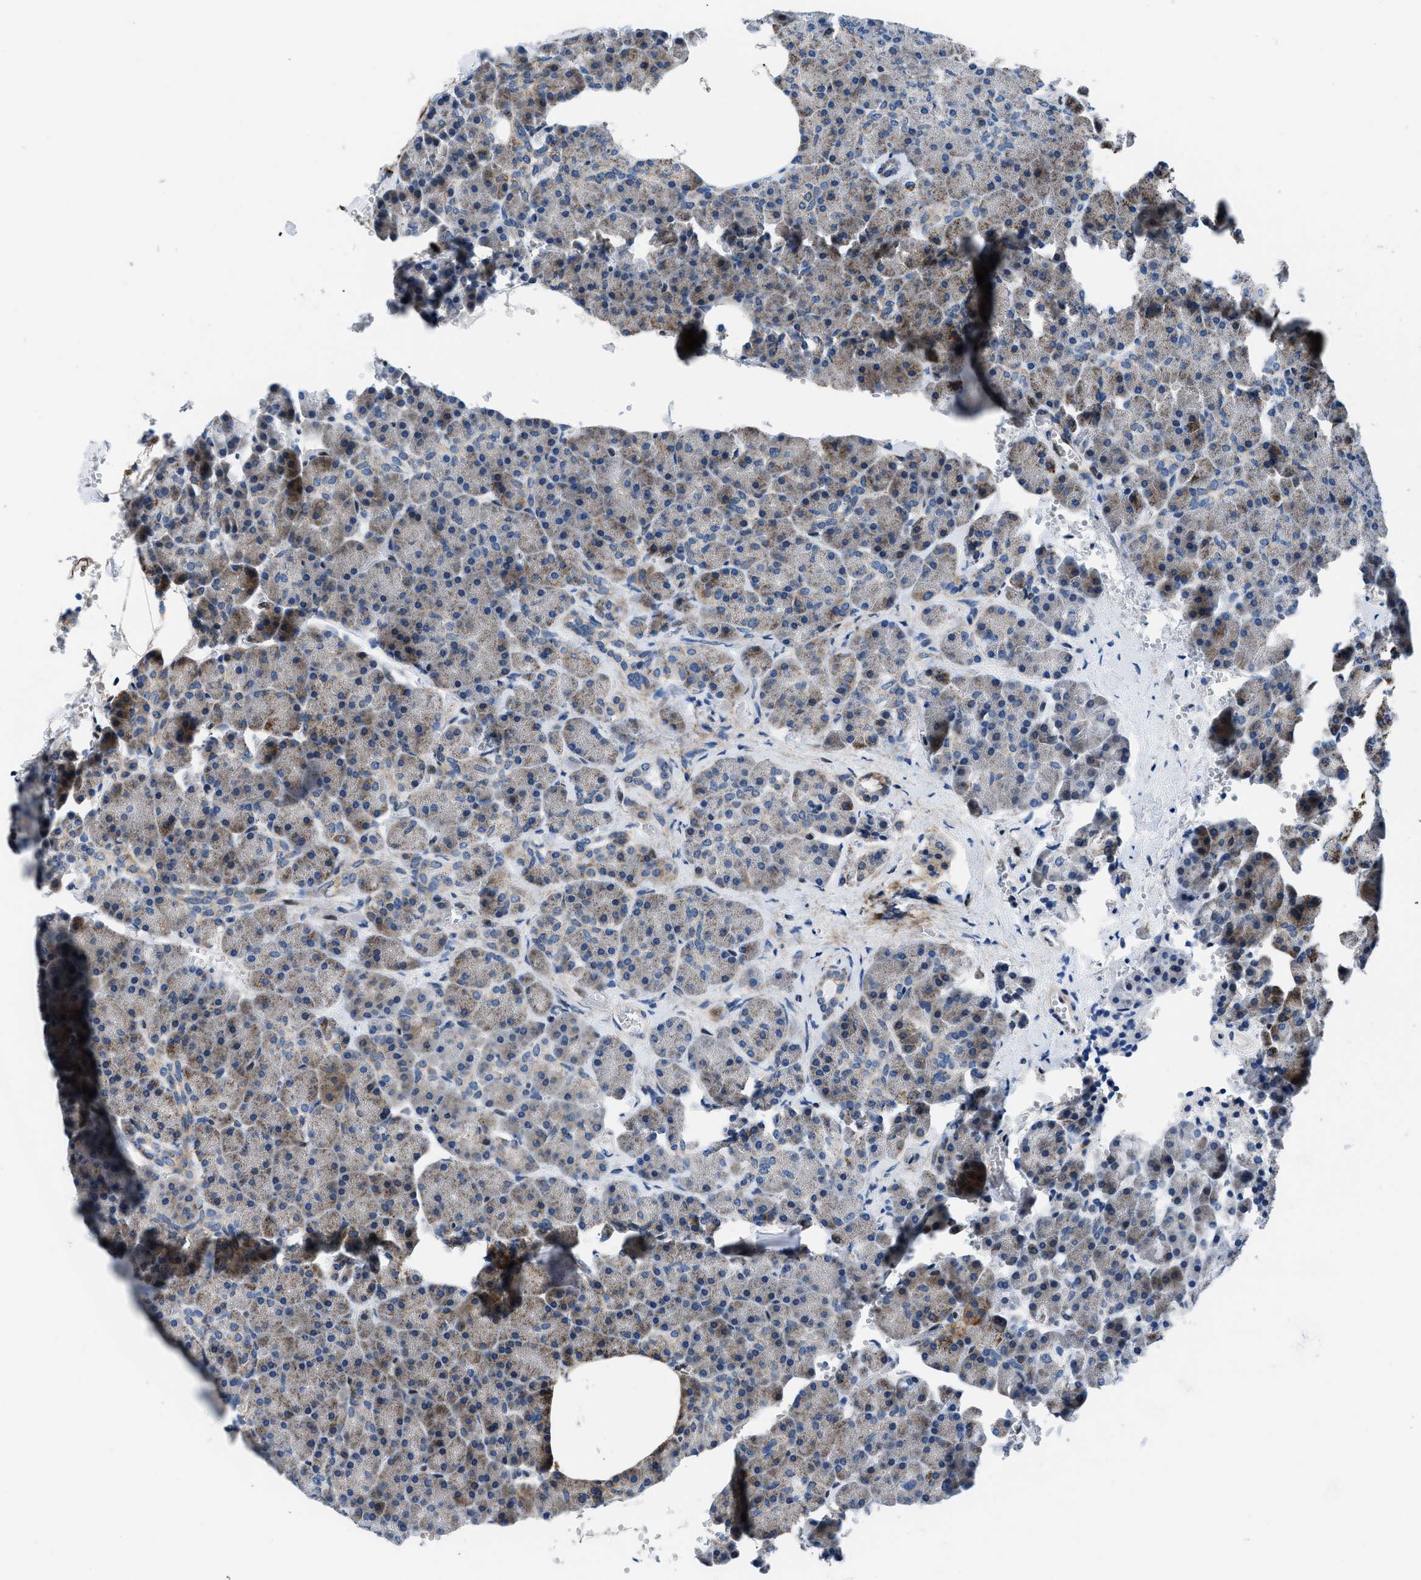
{"staining": {"intensity": "moderate", "quantity": "25%-75%", "location": "cytoplasmic/membranous"}, "tissue": "pancreas", "cell_type": "Exocrine glandular cells", "image_type": "normal", "snomed": [{"axis": "morphology", "description": "Normal tissue, NOS"}, {"axis": "topography", "description": "Pancreas"}], "caption": "An IHC image of normal tissue is shown. Protein staining in brown labels moderate cytoplasmic/membranous positivity in pancreas within exocrine glandular cells.", "gene": "LMO2", "patient": {"sex": "female", "age": 35}}